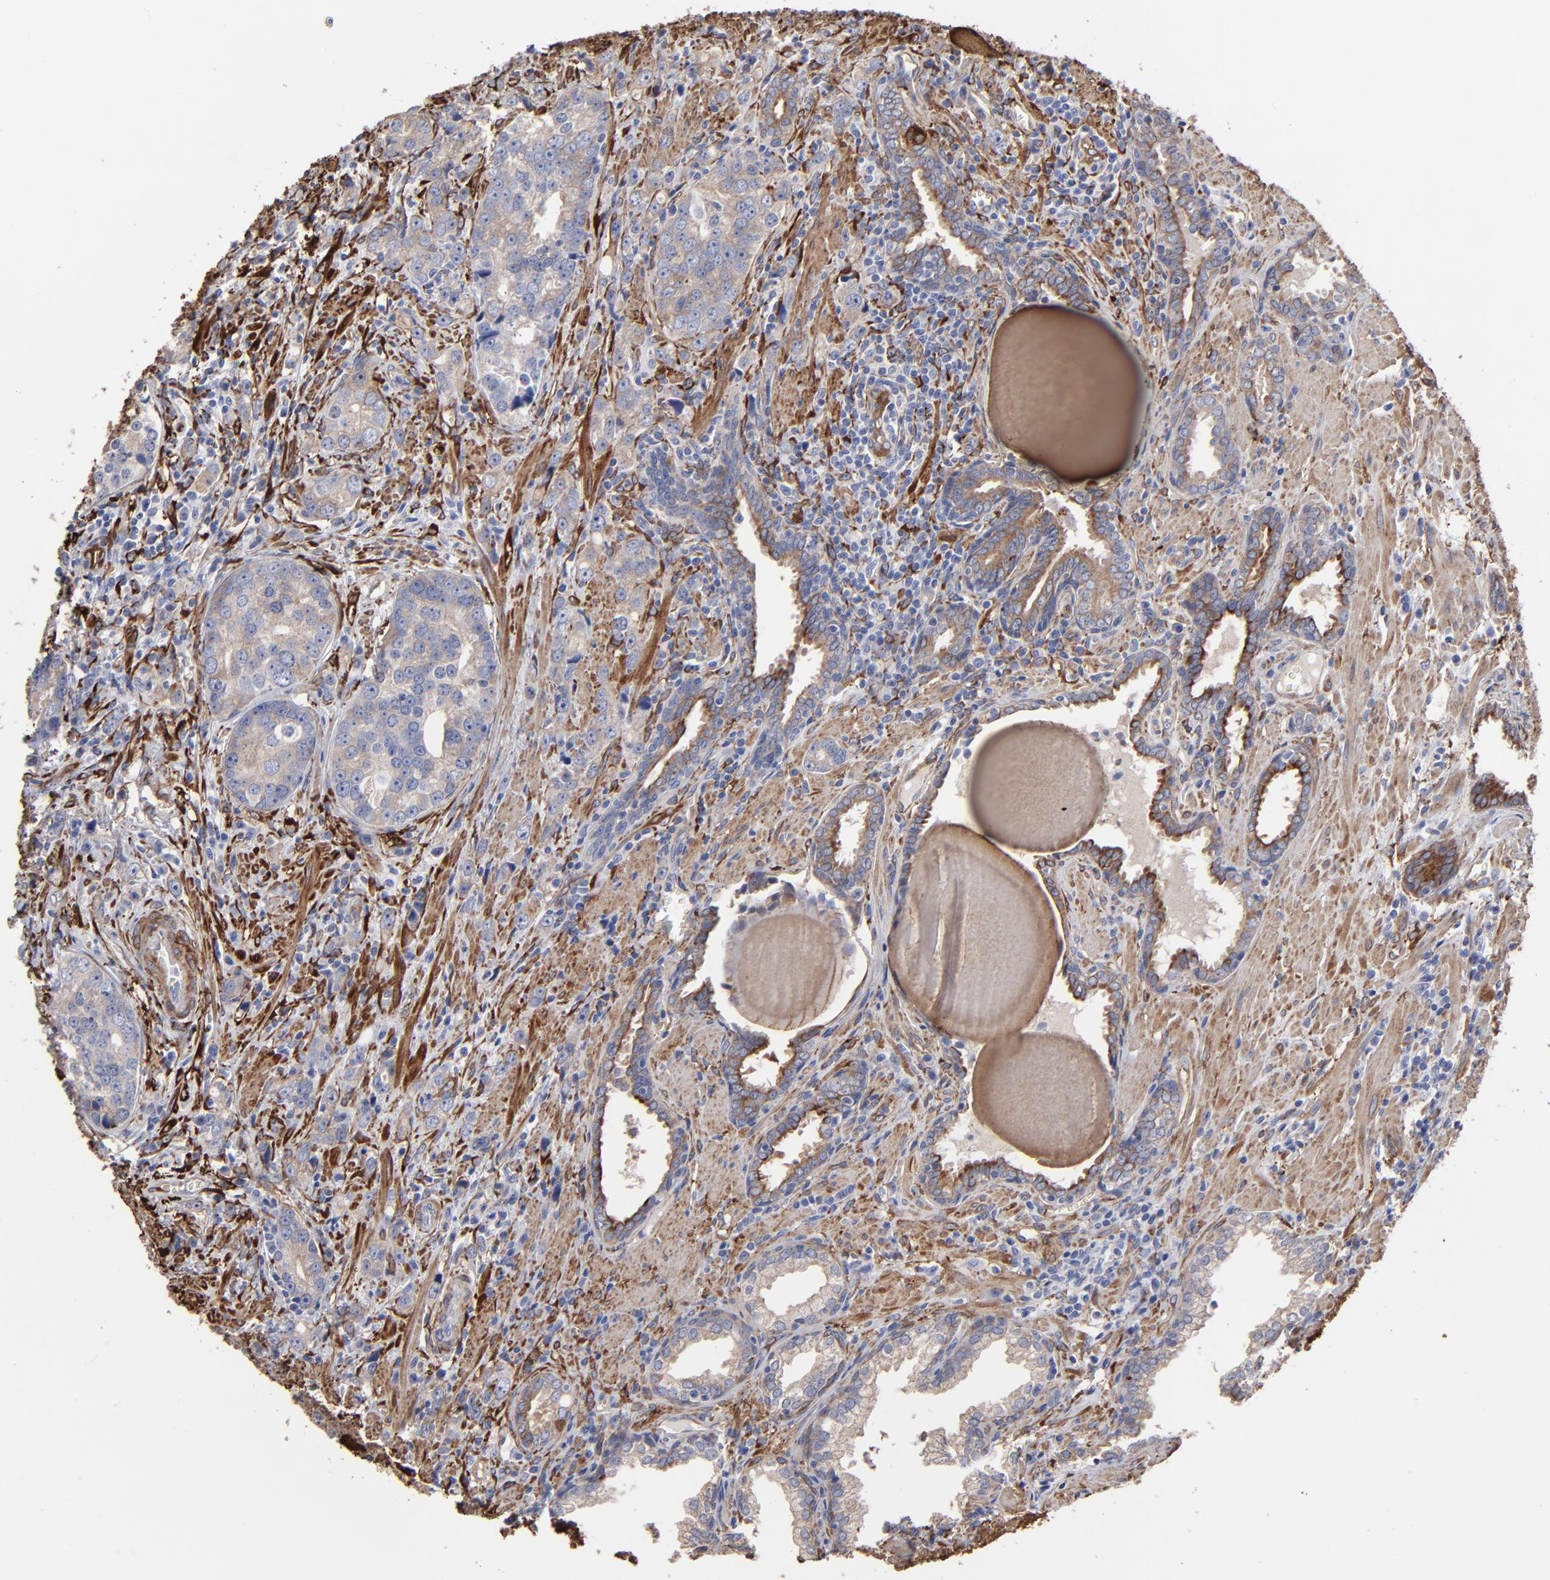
{"staining": {"intensity": "weak", "quantity": "25%-75%", "location": "cytoplasmic/membranous"}, "tissue": "prostate cancer", "cell_type": "Tumor cells", "image_type": "cancer", "snomed": [{"axis": "morphology", "description": "Adenocarcinoma, High grade"}, {"axis": "topography", "description": "Prostate"}], "caption": "Immunohistochemistry (DAB (3,3'-diaminobenzidine)) staining of human high-grade adenocarcinoma (prostate) shows weak cytoplasmic/membranous protein expression in approximately 25%-75% of tumor cells.", "gene": "CILP", "patient": {"sex": "male", "age": 71}}